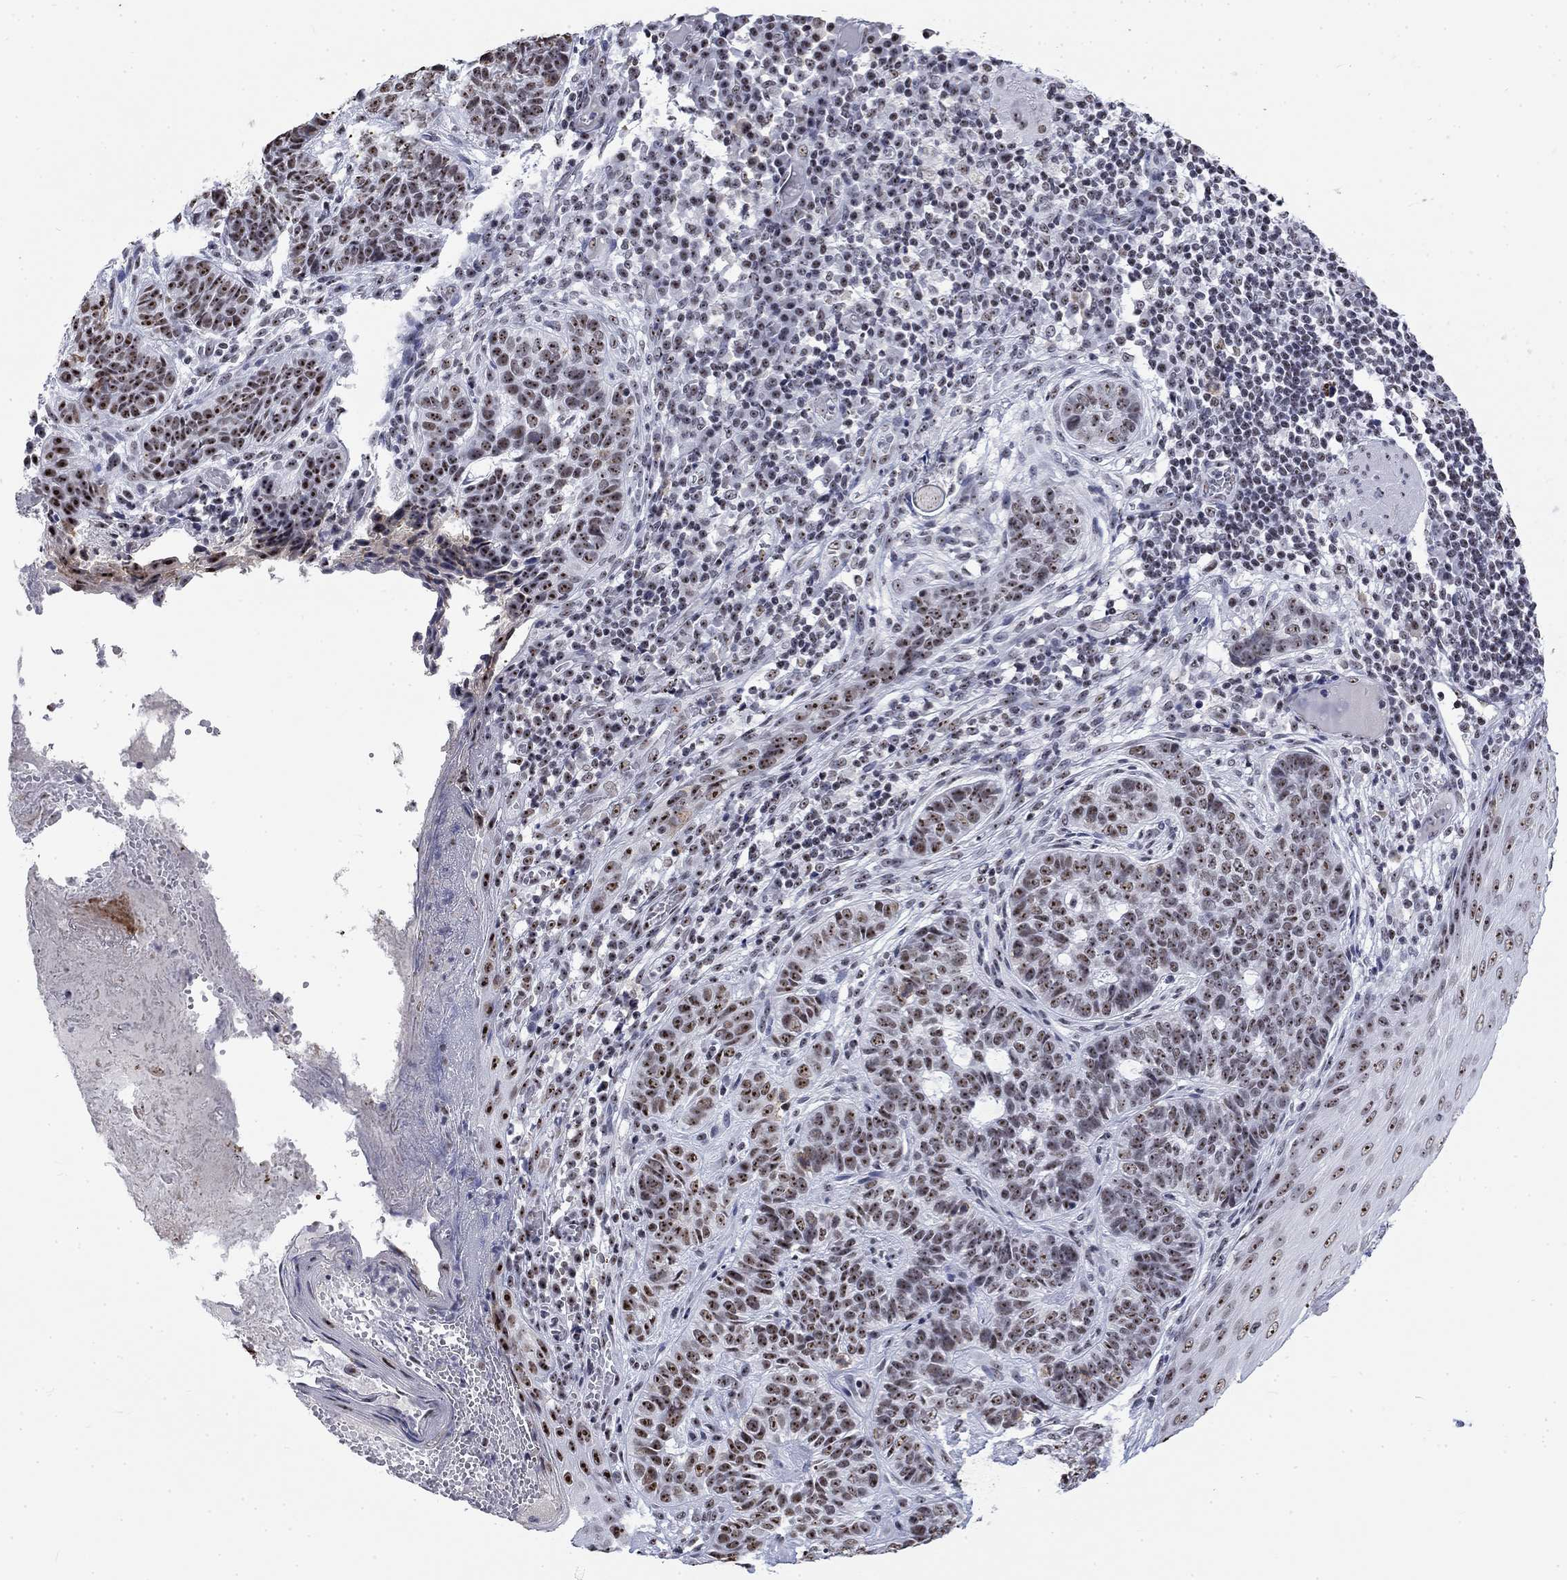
{"staining": {"intensity": "moderate", "quantity": ">75%", "location": "nuclear"}, "tissue": "skin cancer", "cell_type": "Tumor cells", "image_type": "cancer", "snomed": [{"axis": "morphology", "description": "Basal cell carcinoma"}, {"axis": "topography", "description": "Skin"}], "caption": "Skin cancer stained with a brown dye displays moderate nuclear positive staining in about >75% of tumor cells.", "gene": "CSRNP3", "patient": {"sex": "female", "age": 69}}